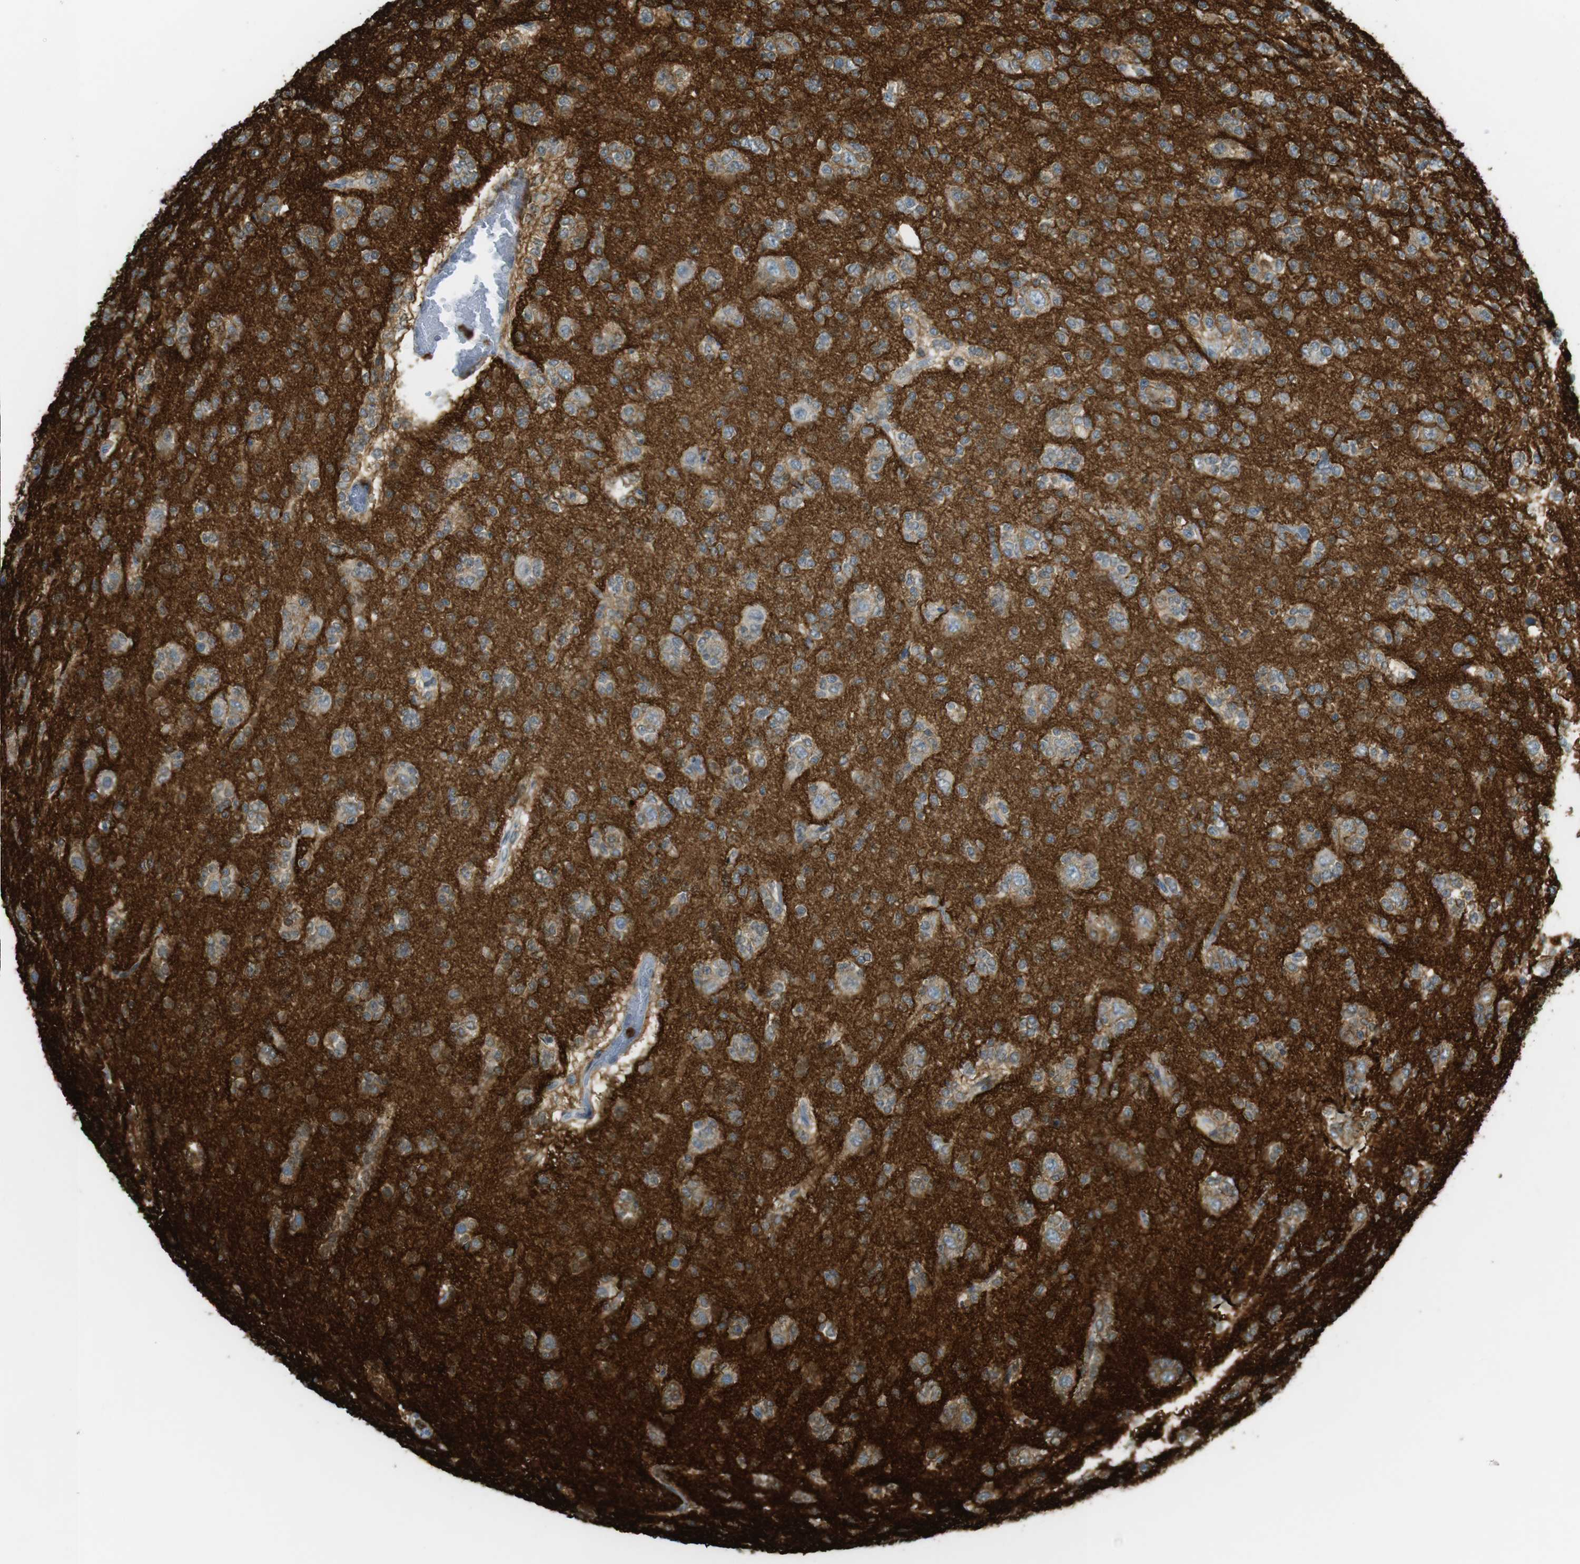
{"staining": {"intensity": "weak", "quantity": ">75%", "location": "cytoplasmic/membranous"}, "tissue": "glioma", "cell_type": "Tumor cells", "image_type": "cancer", "snomed": [{"axis": "morphology", "description": "Glioma, malignant, Low grade"}, {"axis": "topography", "description": "Brain"}], "caption": "Immunohistochemistry histopathology image of neoplastic tissue: human malignant glioma (low-grade) stained using IHC reveals low levels of weak protein expression localized specifically in the cytoplasmic/membranous of tumor cells, appearing as a cytoplasmic/membranous brown color.", "gene": "SIRPA", "patient": {"sex": "male", "age": 38}}